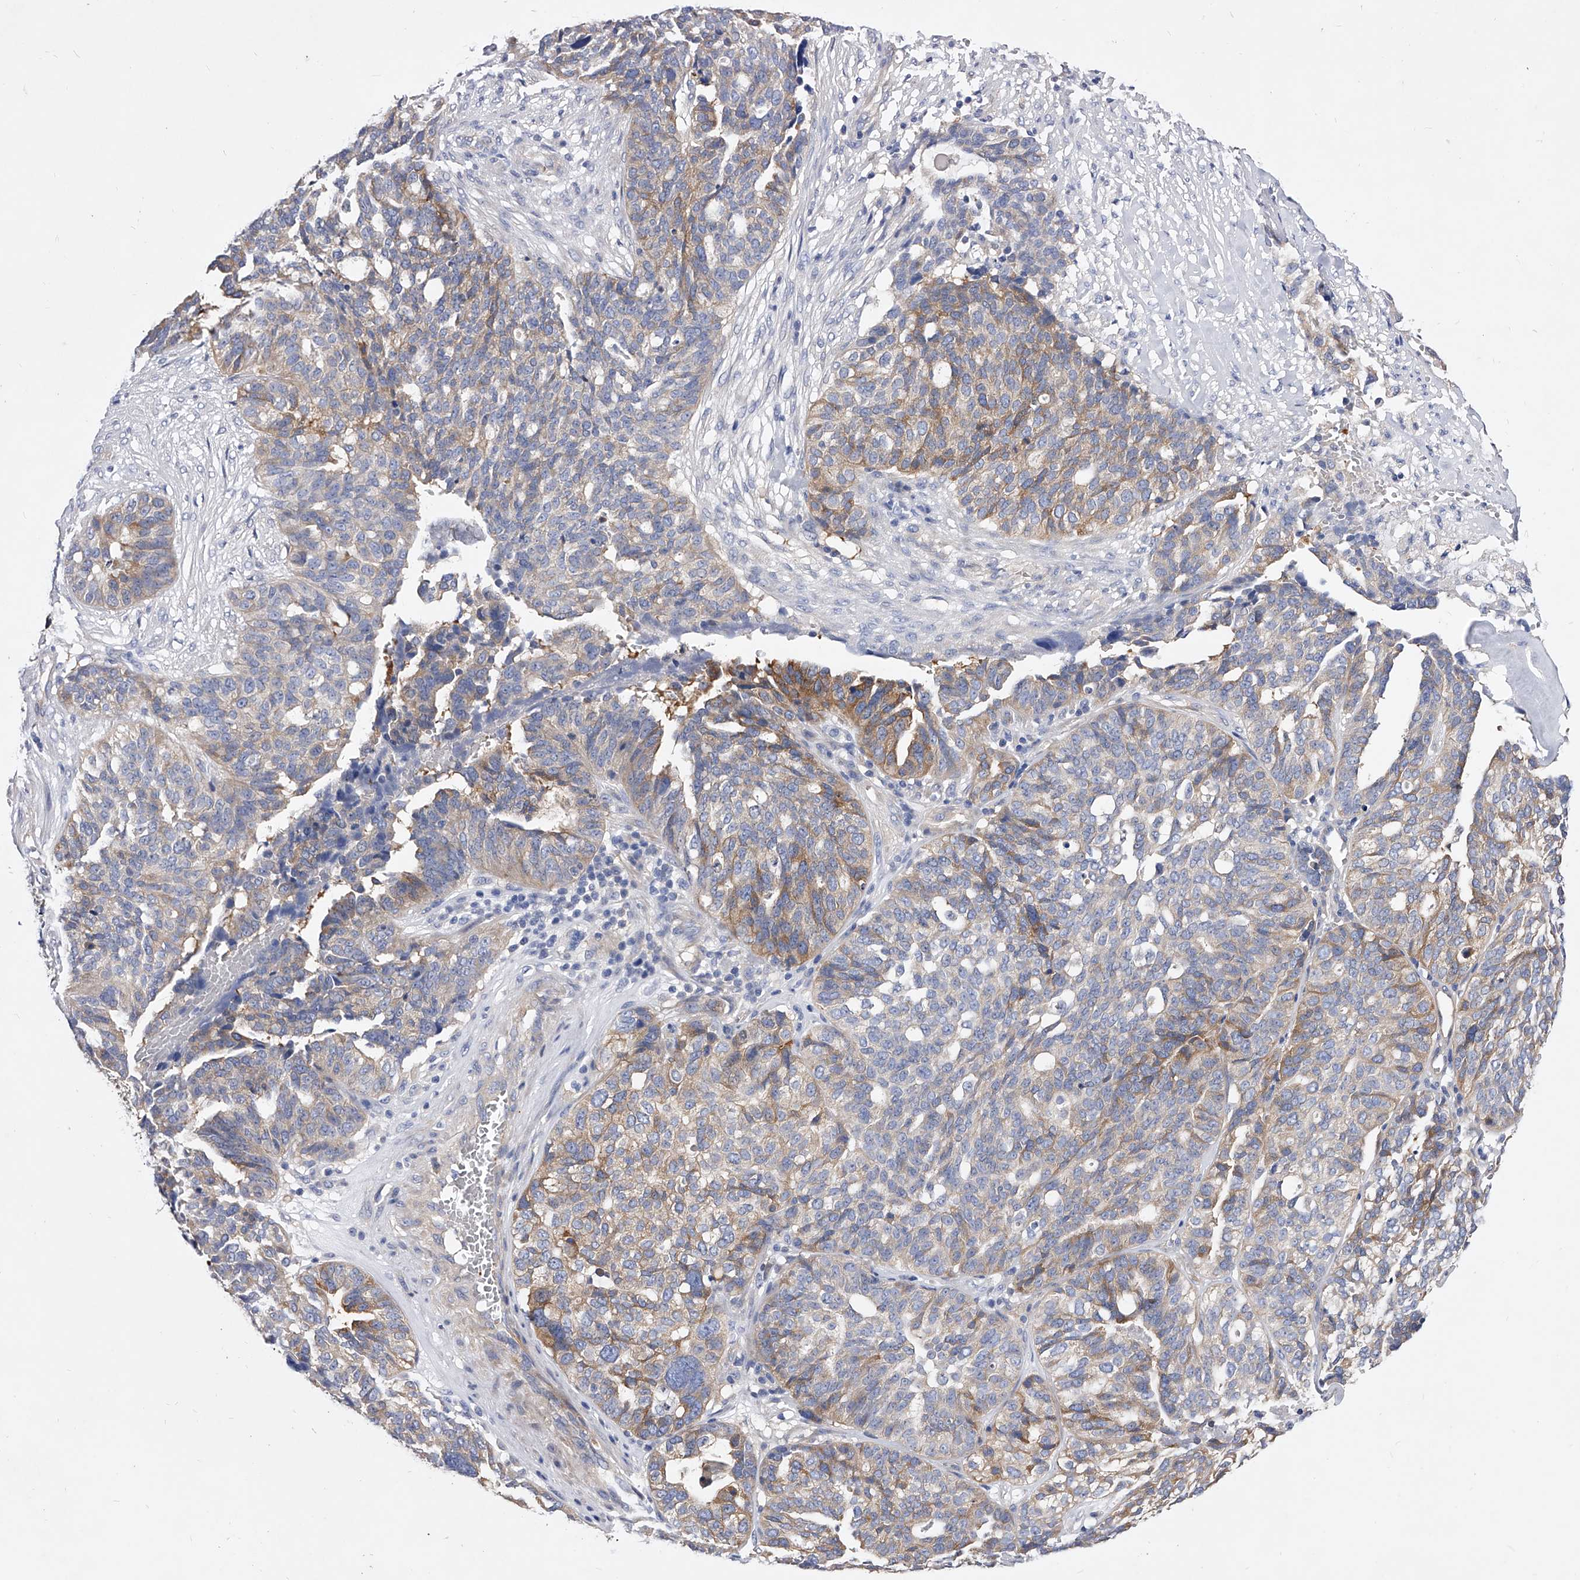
{"staining": {"intensity": "moderate", "quantity": "25%-75%", "location": "cytoplasmic/membranous"}, "tissue": "ovarian cancer", "cell_type": "Tumor cells", "image_type": "cancer", "snomed": [{"axis": "morphology", "description": "Cystadenocarcinoma, serous, NOS"}, {"axis": "topography", "description": "Ovary"}], "caption": "Ovarian cancer stained for a protein (brown) displays moderate cytoplasmic/membranous positive expression in approximately 25%-75% of tumor cells.", "gene": "PPP5C", "patient": {"sex": "female", "age": 59}}